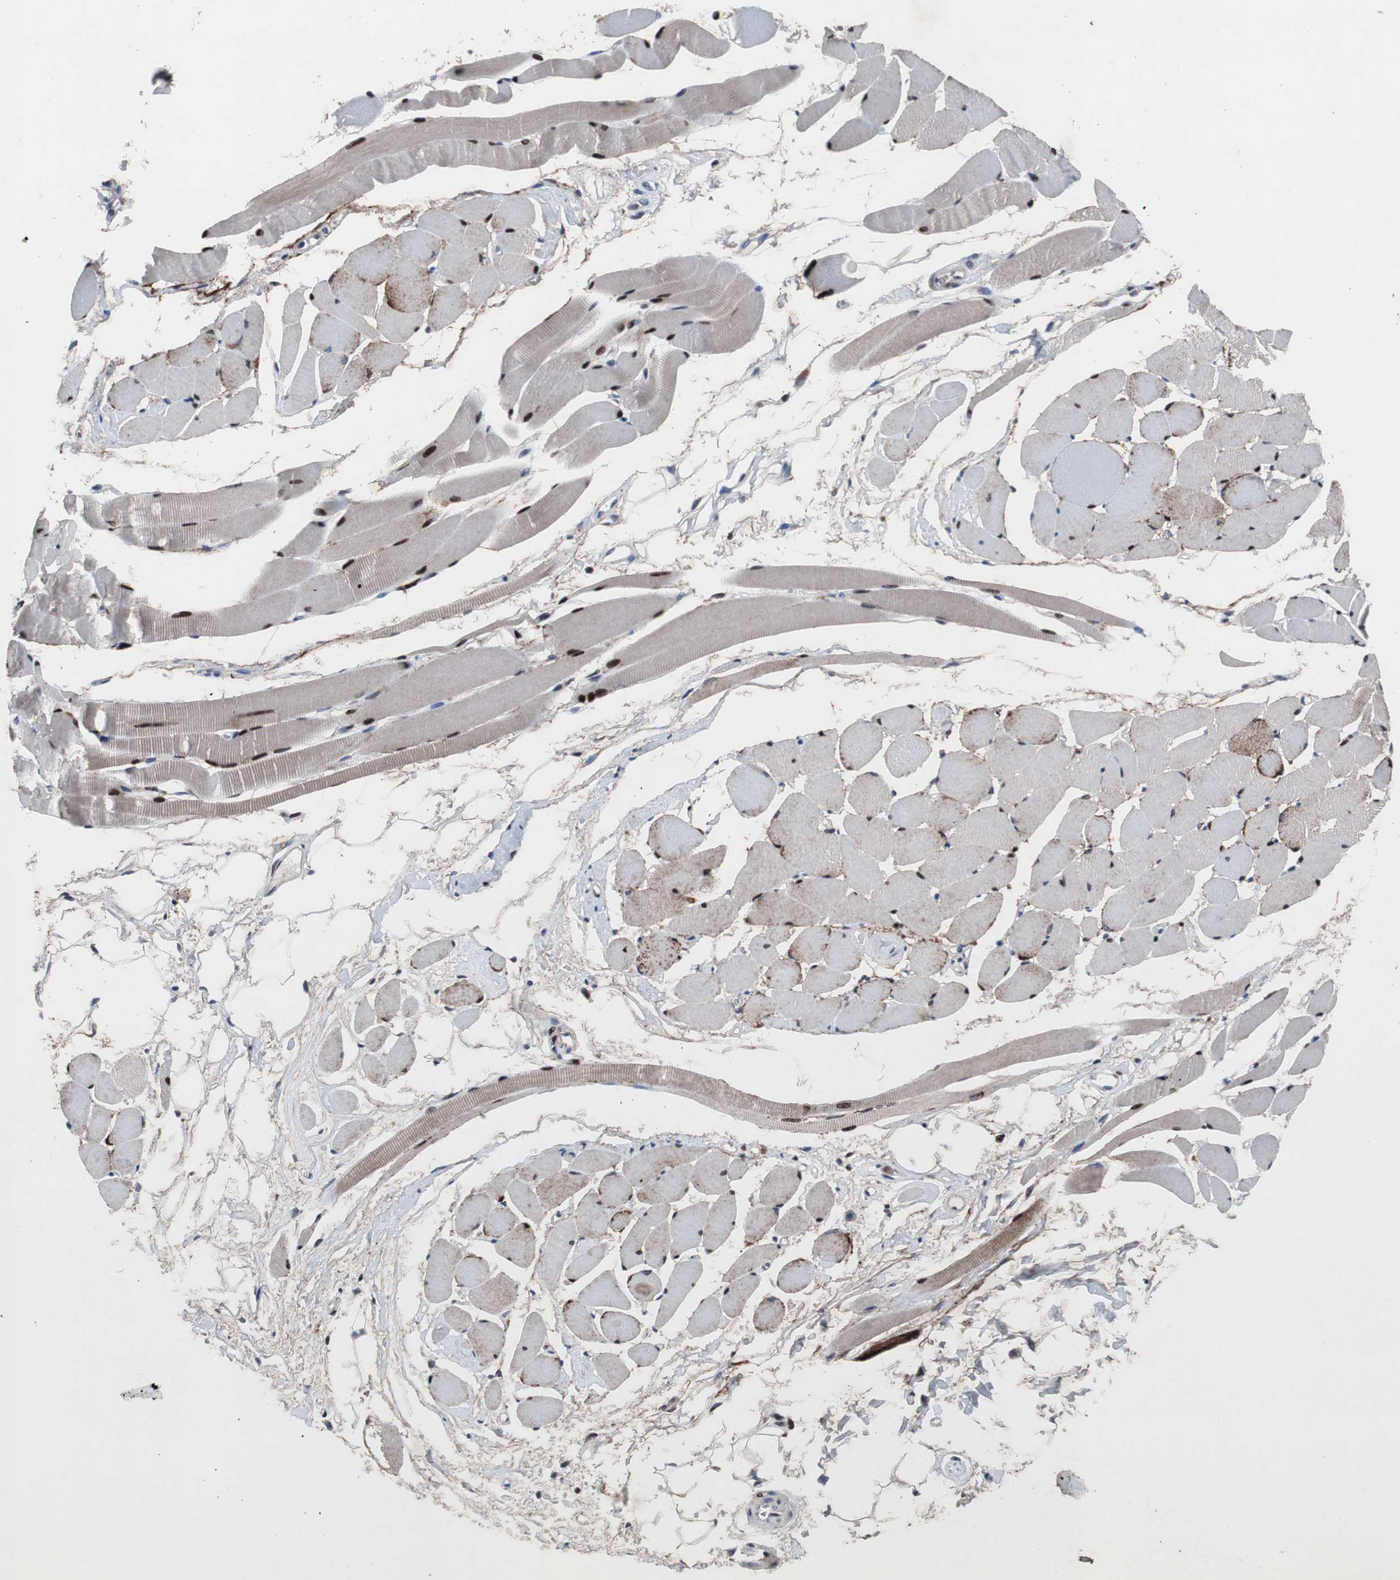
{"staining": {"intensity": "moderate", "quantity": "25%-75%", "location": "cytoplasmic/membranous,nuclear"}, "tissue": "skeletal muscle", "cell_type": "Myocytes", "image_type": "normal", "snomed": [{"axis": "morphology", "description": "Normal tissue, NOS"}, {"axis": "topography", "description": "Skeletal muscle"}, {"axis": "topography", "description": "Peripheral nerve tissue"}], "caption": "IHC (DAB) staining of unremarkable skeletal muscle displays moderate cytoplasmic/membranous,nuclear protein staining in approximately 25%-75% of myocytes.", "gene": "MUTYH", "patient": {"sex": "female", "age": 84}}